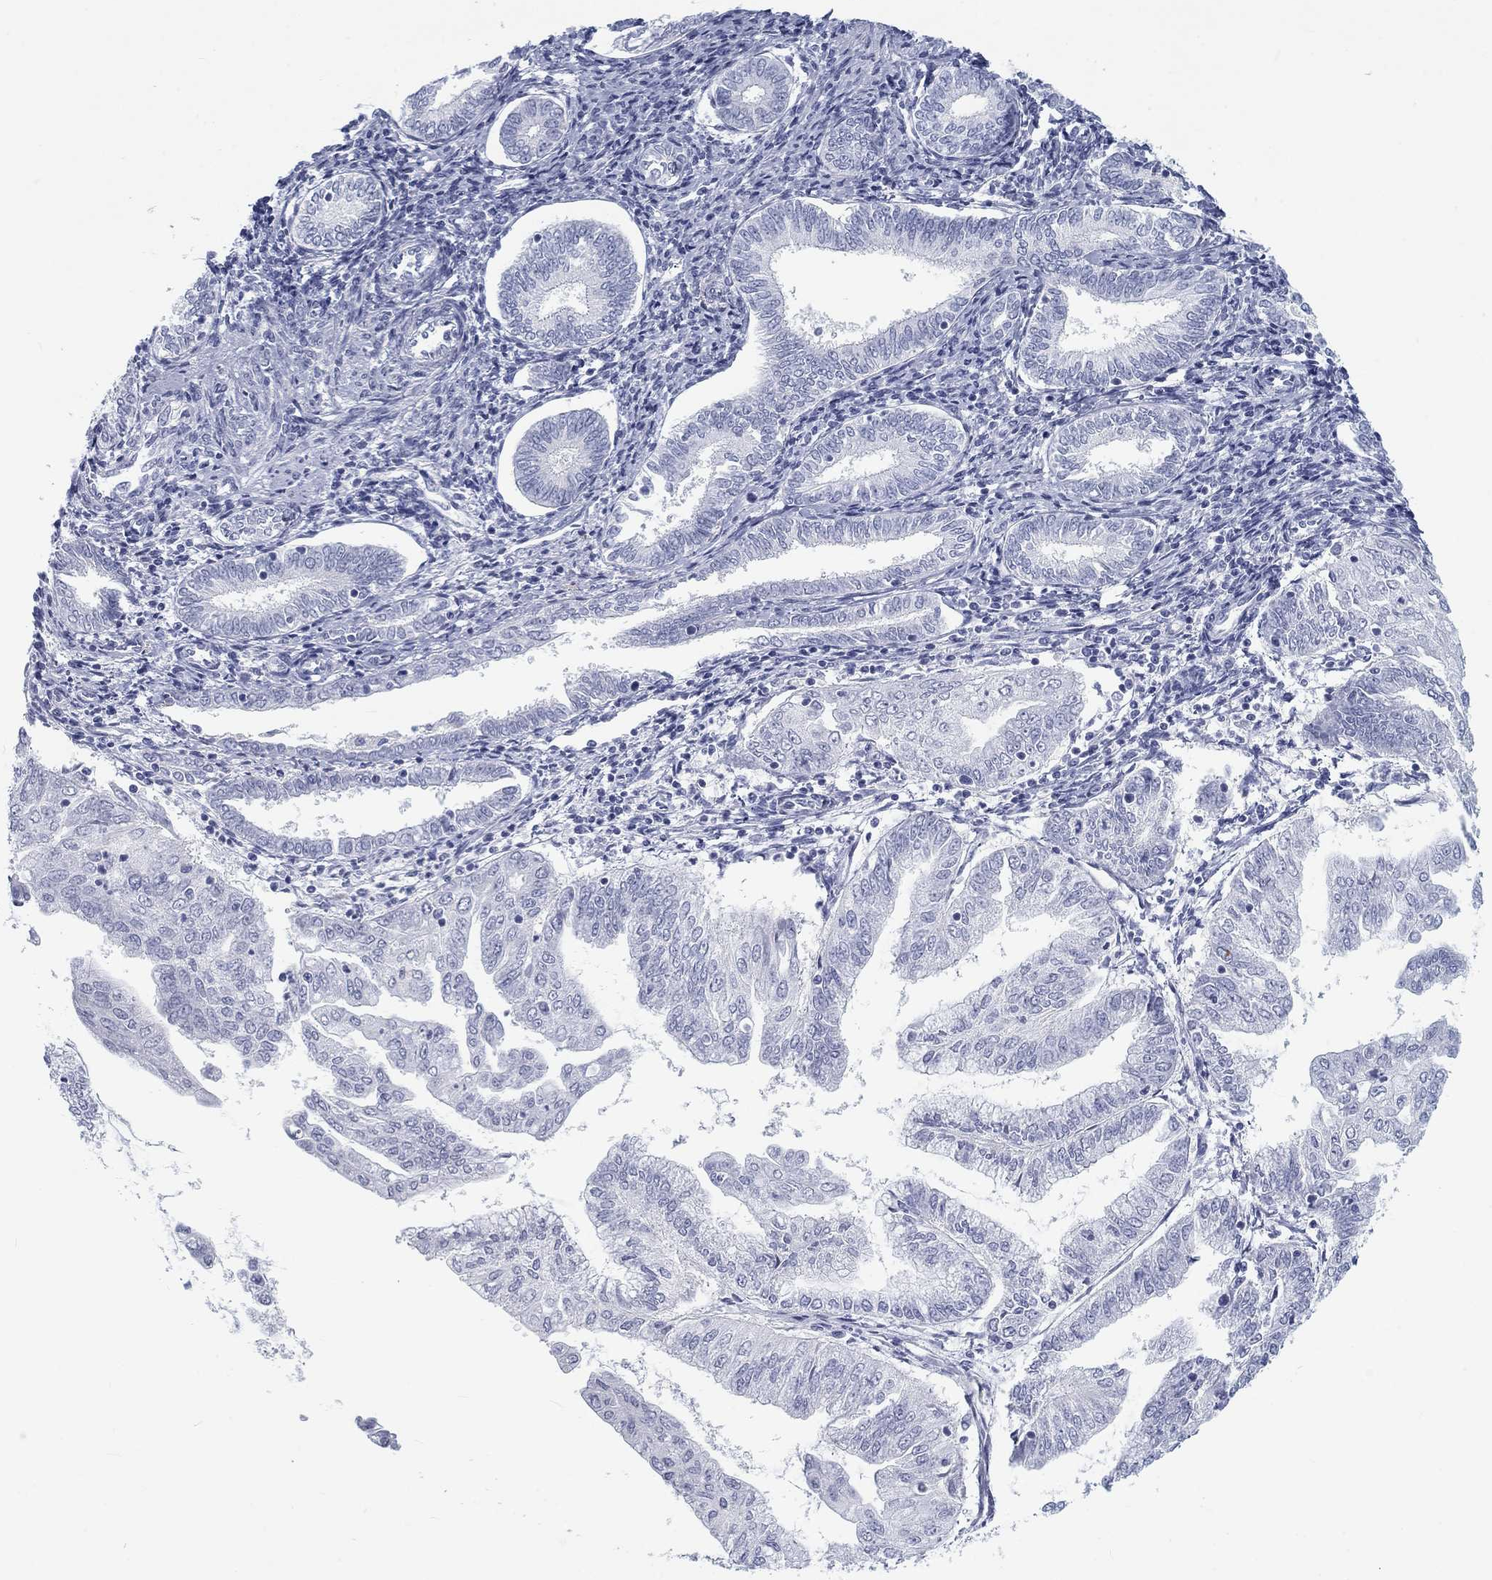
{"staining": {"intensity": "negative", "quantity": "none", "location": "none"}, "tissue": "endometrial cancer", "cell_type": "Tumor cells", "image_type": "cancer", "snomed": [{"axis": "morphology", "description": "Adenocarcinoma, NOS"}, {"axis": "topography", "description": "Endometrium"}], "caption": "Protein analysis of endometrial adenocarcinoma shows no significant expression in tumor cells. (DAB (3,3'-diaminobenzidine) immunohistochemistry with hematoxylin counter stain).", "gene": "CALB1", "patient": {"sex": "female", "age": 56}}